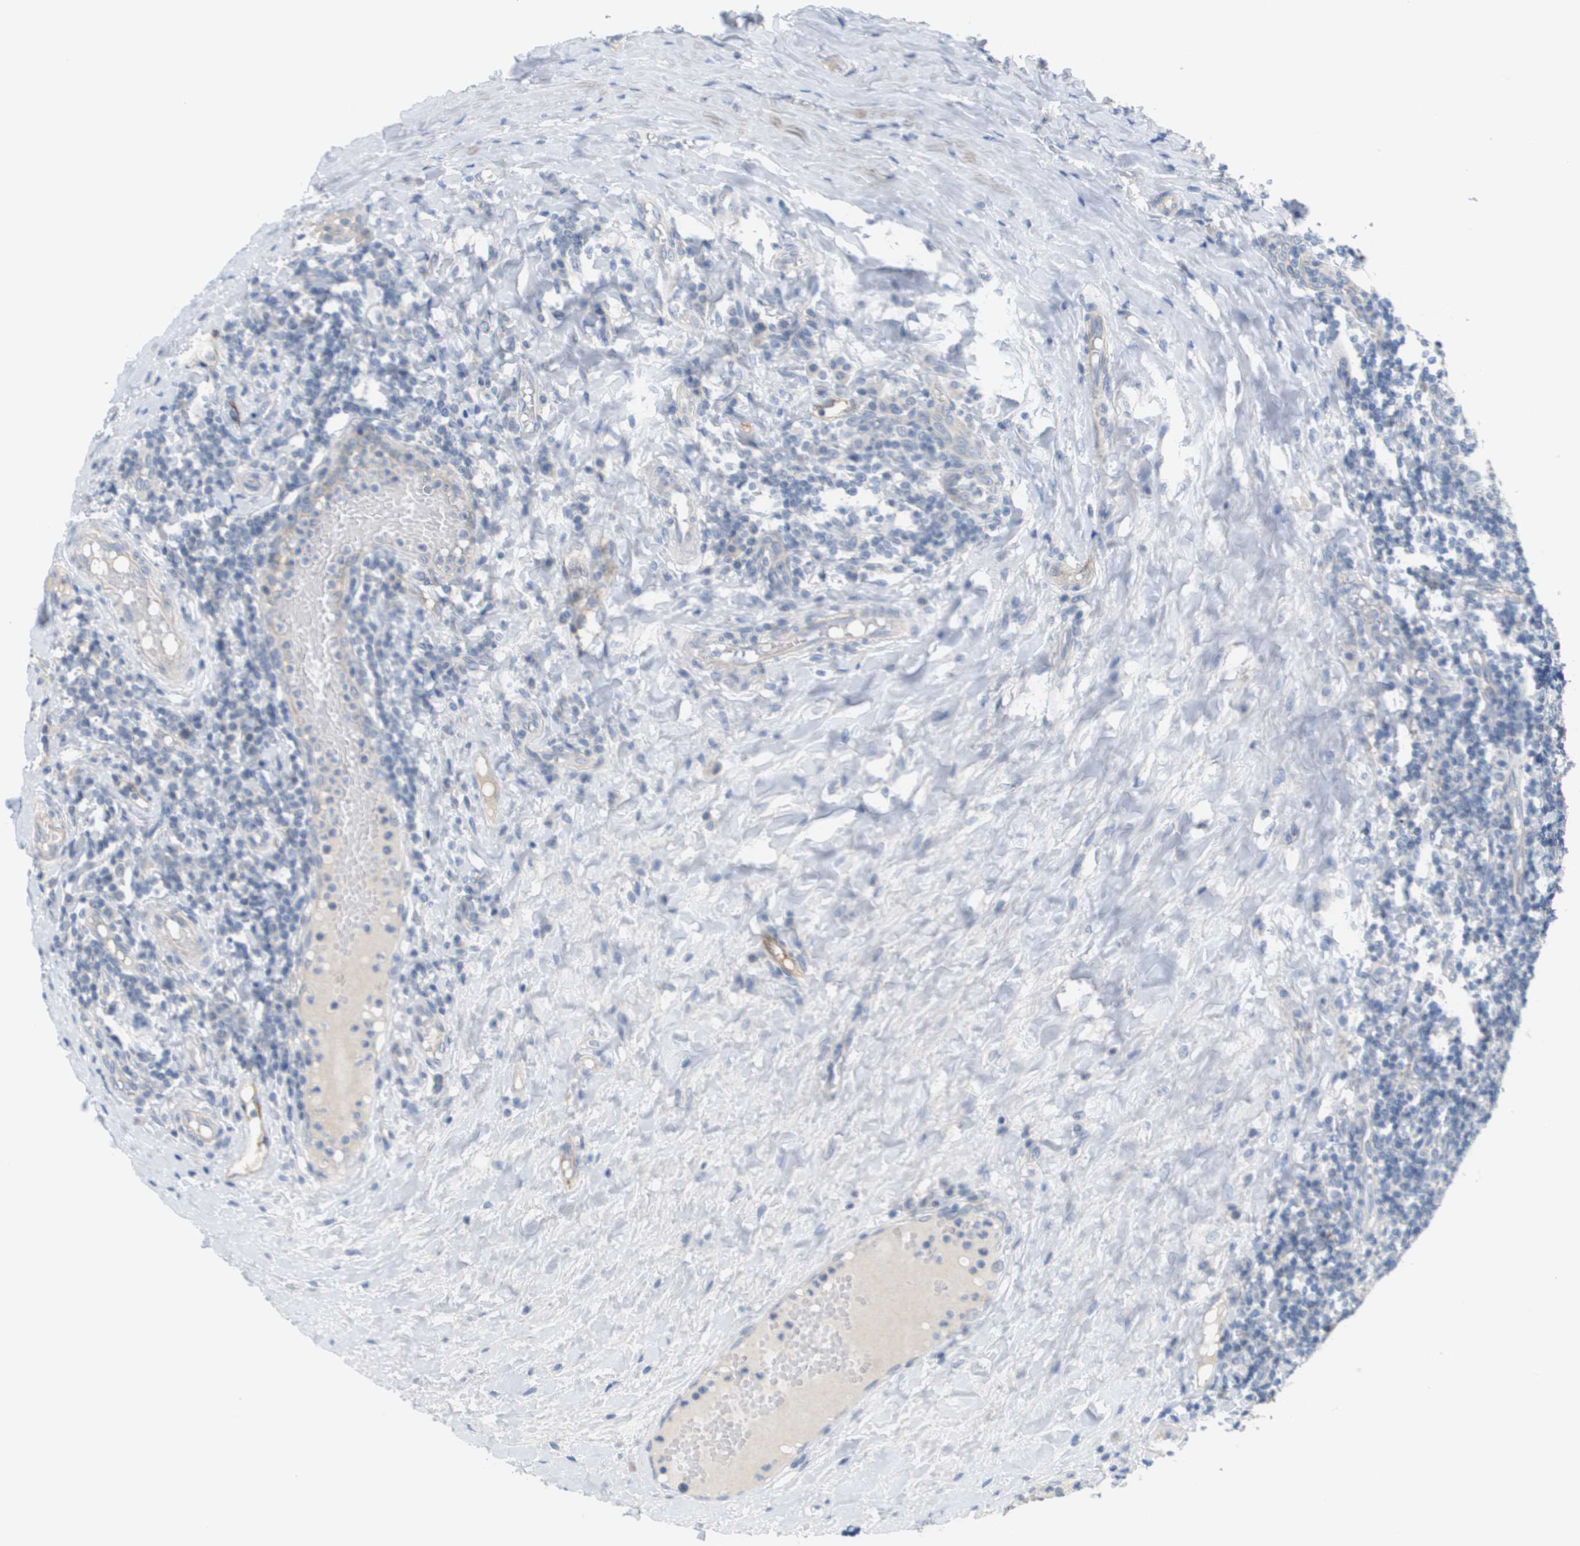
{"staining": {"intensity": "negative", "quantity": "none", "location": "none"}, "tissue": "tonsil", "cell_type": "Germinal center cells", "image_type": "normal", "snomed": [{"axis": "morphology", "description": "Normal tissue, NOS"}, {"axis": "topography", "description": "Tonsil"}], "caption": "High magnification brightfield microscopy of benign tonsil stained with DAB (3,3'-diaminobenzidine) (brown) and counterstained with hematoxylin (blue): germinal center cells show no significant positivity. (IHC, brightfield microscopy, high magnification).", "gene": "ANGPT2", "patient": {"sex": "female", "age": 19}}